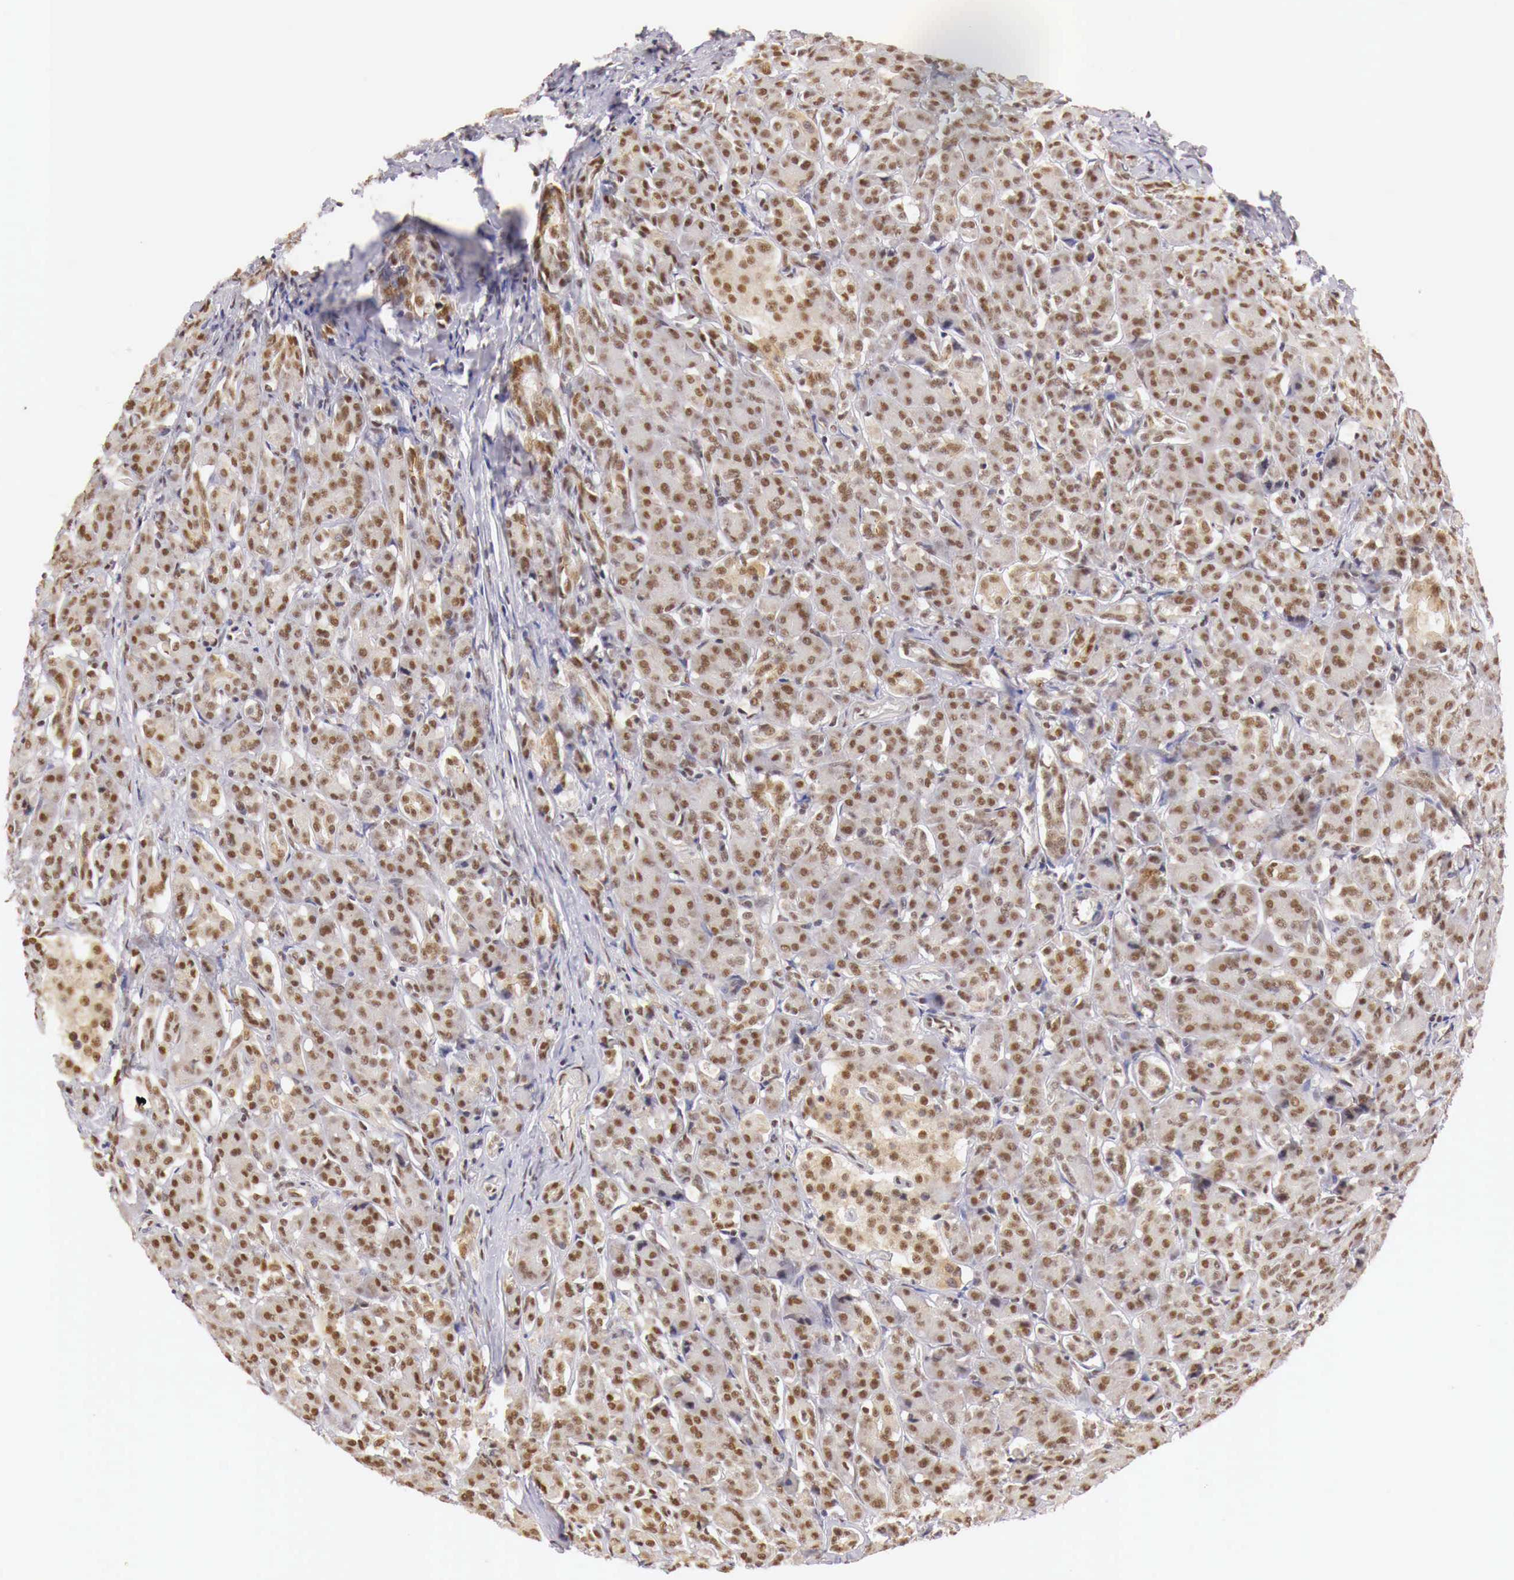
{"staining": {"intensity": "weak", "quantity": ">75%", "location": "cytoplasmic/membranous,nuclear"}, "tissue": "pancreas", "cell_type": "Exocrine glandular cells", "image_type": "normal", "snomed": [{"axis": "morphology", "description": "Normal tissue, NOS"}, {"axis": "topography", "description": "Lymph node"}, {"axis": "topography", "description": "Pancreas"}], "caption": "Immunohistochemistry of benign human pancreas displays low levels of weak cytoplasmic/membranous,nuclear positivity in approximately >75% of exocrine glandular cells.", "gene": "GPKOW", "patient": {"sex": "male", "age": 59}}